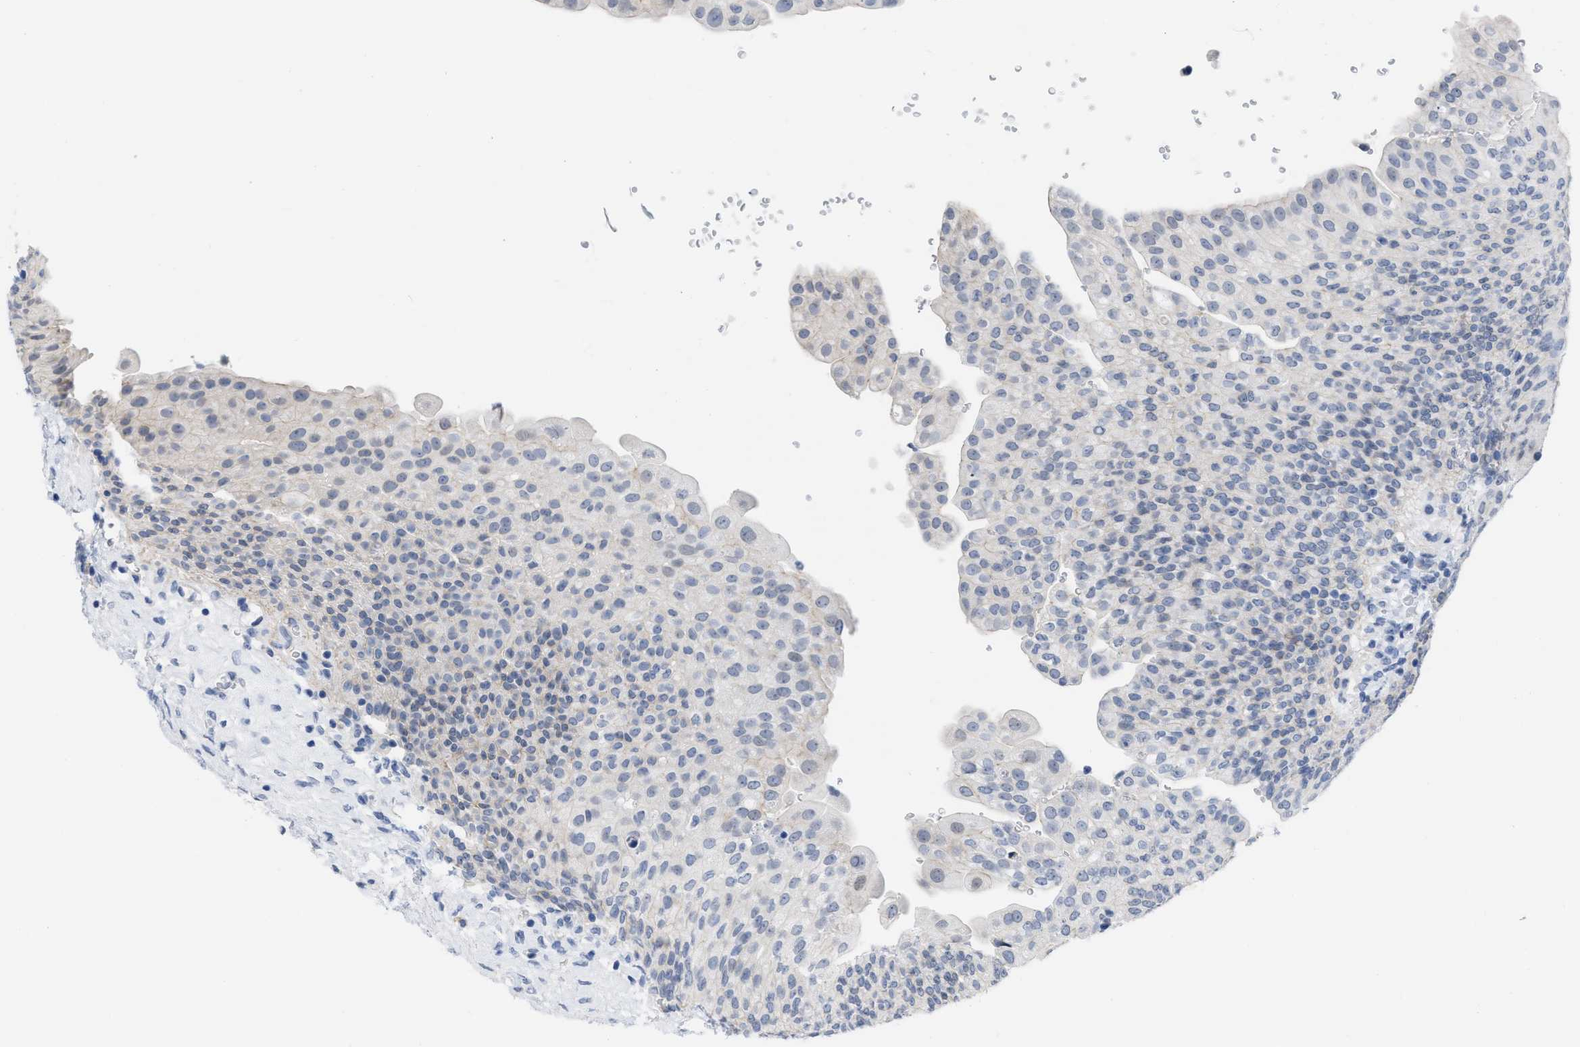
{"staining": {"intensity": "weak", "quantity": "<25%", "location": "cytoplasmic/membranous"}, "tissue": "urinary bladder", "cell_type": "Urothelial cells", "image_type": "normal", "snomed": [{"axis": "morphology", "description": "Urothelial carcinoma, High grade"}, {"axis": "topography", "description": "Urinary bladder"}], "caption": "High magnification brightfield microscopy of unremarkable urinary bladder stained with DAB (brown) and counterstained with hematoxylin (blue): urothelial cells show no significant positivity.", "gene": "ACKR1", "patient": {"sex": "male", "age": 46}}